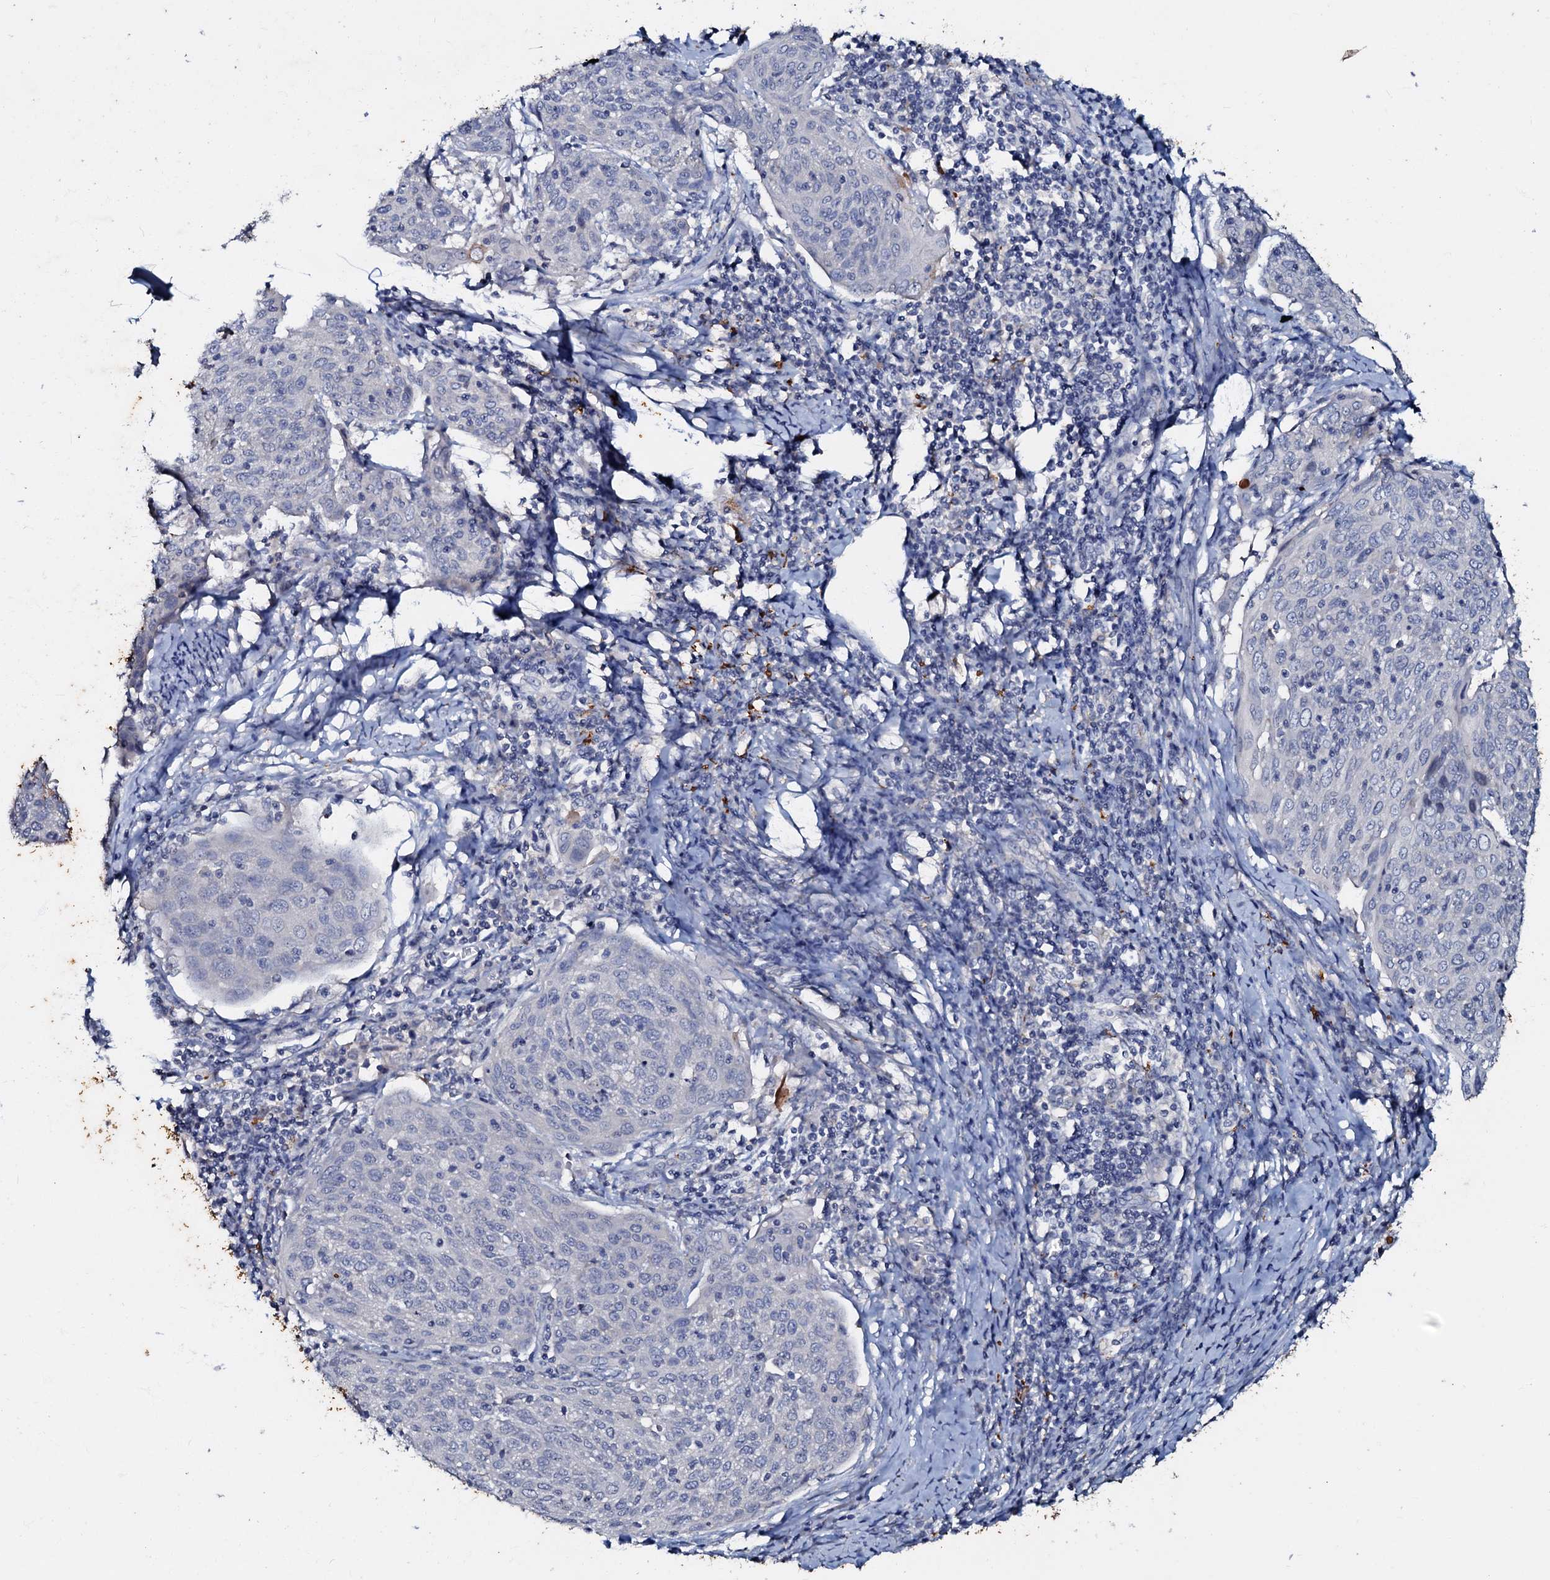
{"staining": {"intensity": "negative", "quantity": "none", "location": "none"}, "tissue": "cervical cancer", "cell_type": "Tumor cells", "image_type": "cancer", "snomed": [{"axis": "morphology", "description": "Squamous cell carcinoma, NOS"}, {"axis": "topography", "description": "Cervix"}], "caption": "Tumor cells show no significant protein positivity in cervical cancer (squamous cell carcinoma).", "gene": "MANSC4", "patient": {"sex": "female", "age": 67}}